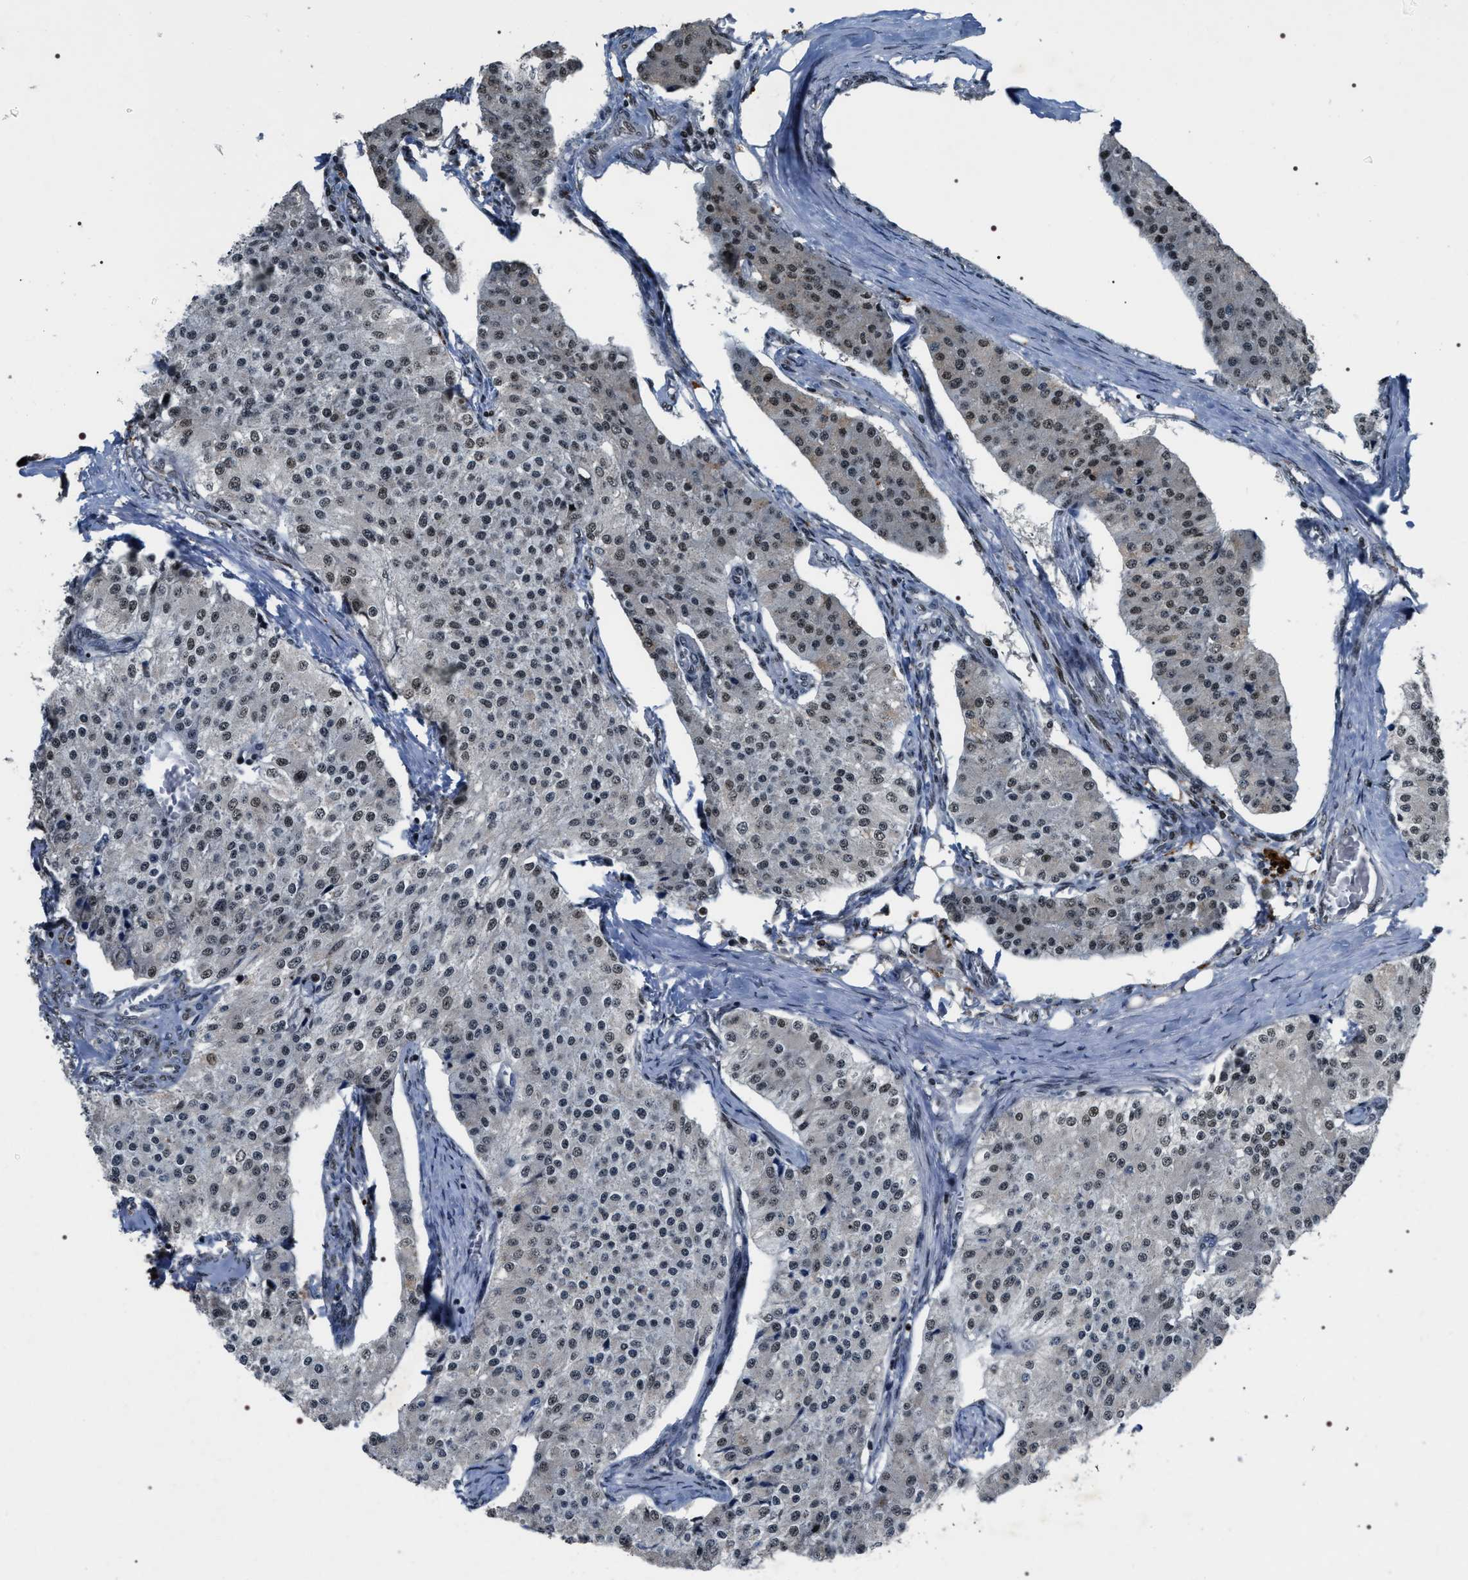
{"staining": {"intensity": "weak", "quantity": "25%-75%", "location": "nuclear"}, "tissue": "carcinoid", "cell_type": "Tumor cells", "image_type": "cancer", "snomed": [{"axis": "morphology", "description": "Carcinoid, malignant, NOS"}, {"axis": "topography", "description": "Colon"}], "caption": "A high-resolution photomicrograph shows immunohistochemistry (IHC) staining of carcinoid, which demonstrates weak nuclear staining in approximately 25%-75% of tumor cells. (IHC, brightfield microscopy, high magnification).", "gene": "C7orf25", "patient": {"sex": "female", "age": 52}}